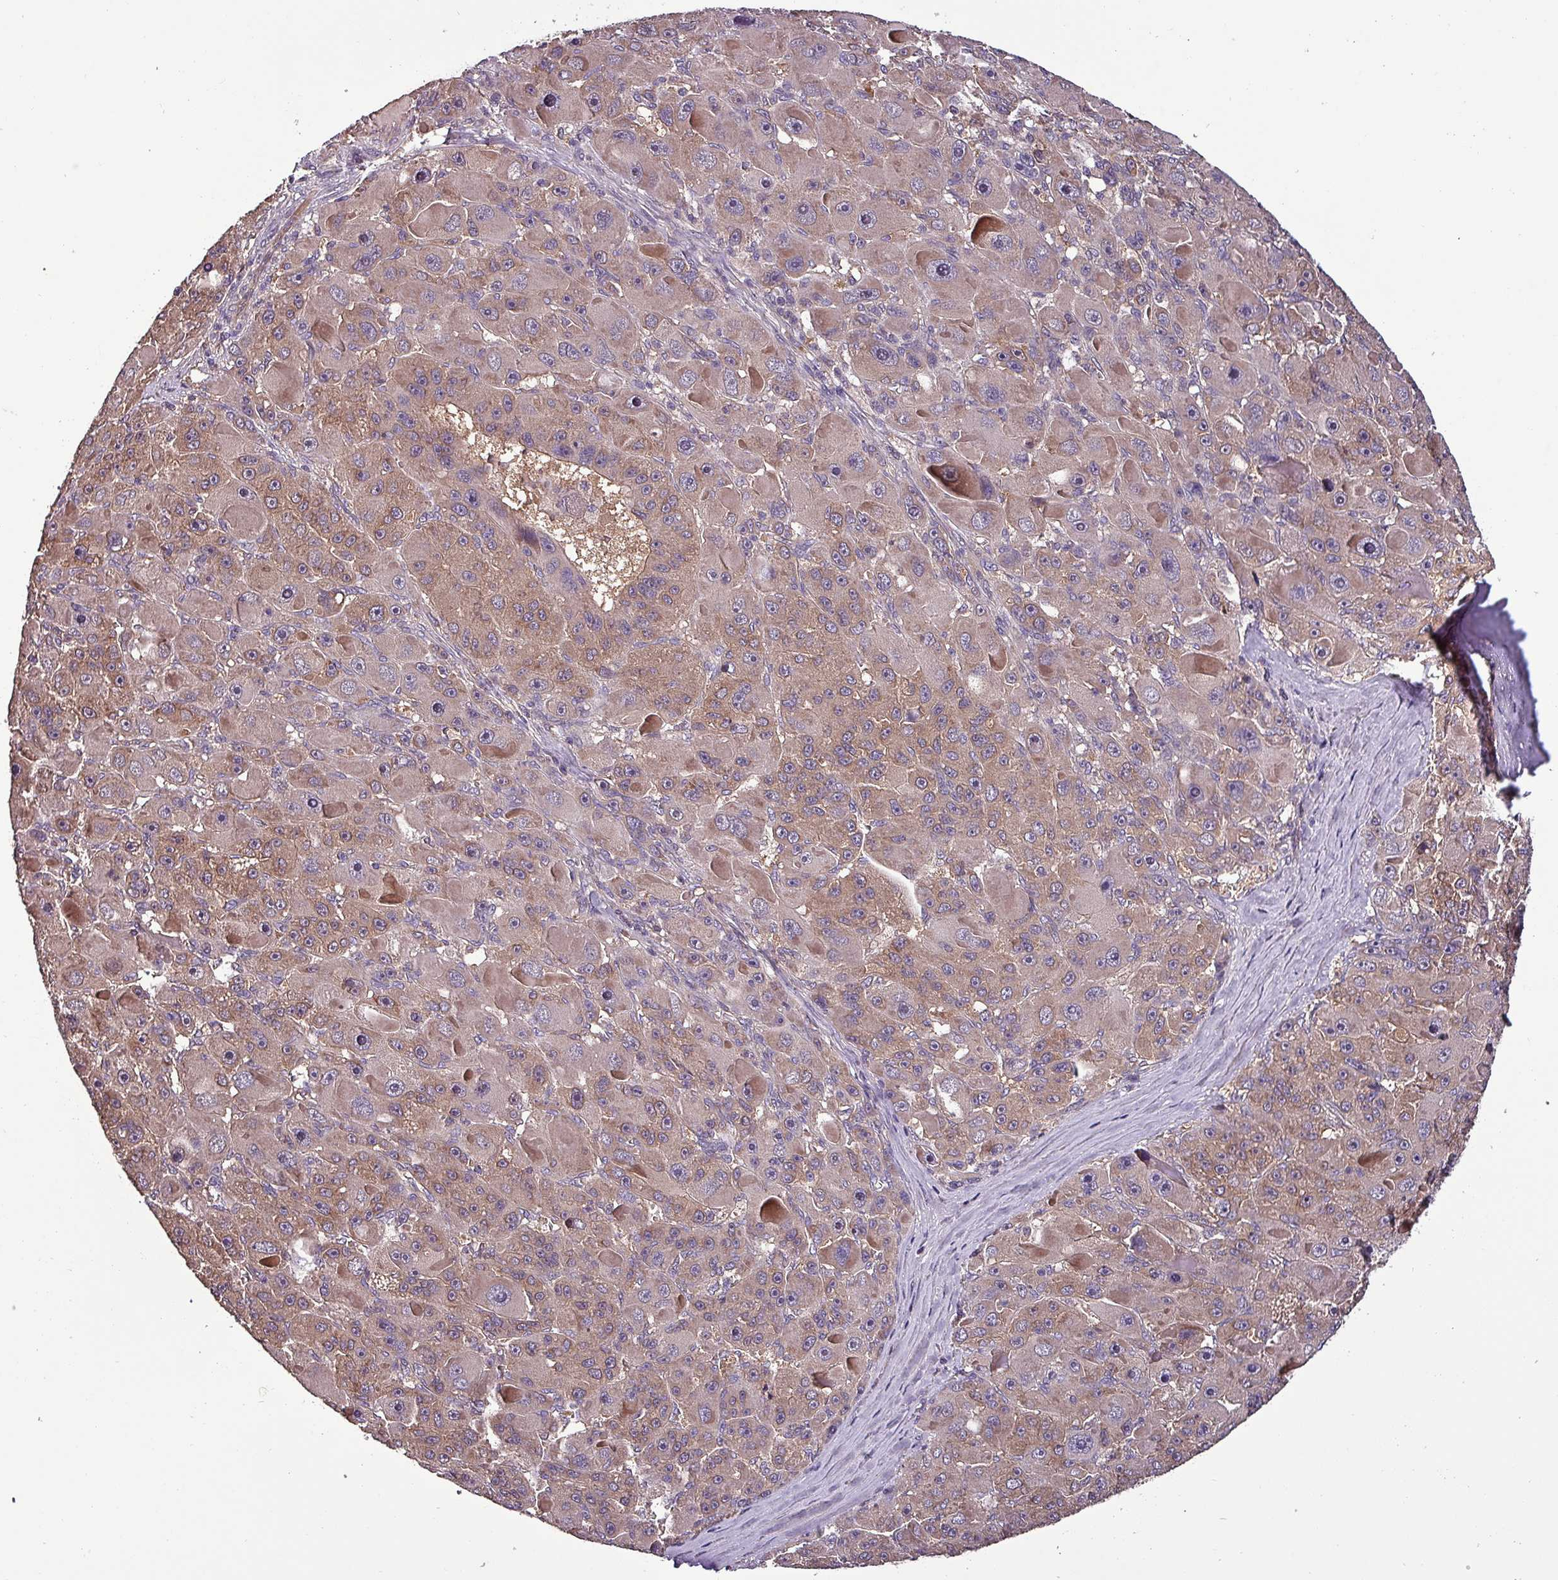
{"staining": {"intensity": "moderate", "quantity": "25%-75%", "location": "cytoplasmic/membranous"}, "tissue": "liver cancer", "cell_type": "Tumor cells", "image_type": "cancer", "snomed": [{"axis": "morphology", "description": "Carcinoma, Hepatocellular, NOS"}, {"axis": "topography", "description": "Liver"}], "caption": "Liver hepatocellular carcinoma stained with immunohistochemistry (IHC) shows moderate cytoplasmic/membranous expression in about 25%-75% of tumor cells. (DAB (3,3'-diaminobenzidine) = brown stain, brightfield microscopy at high magnification).", "gene": "PAFAH1B2", "patient": {"sex": "male", "age": 76}}